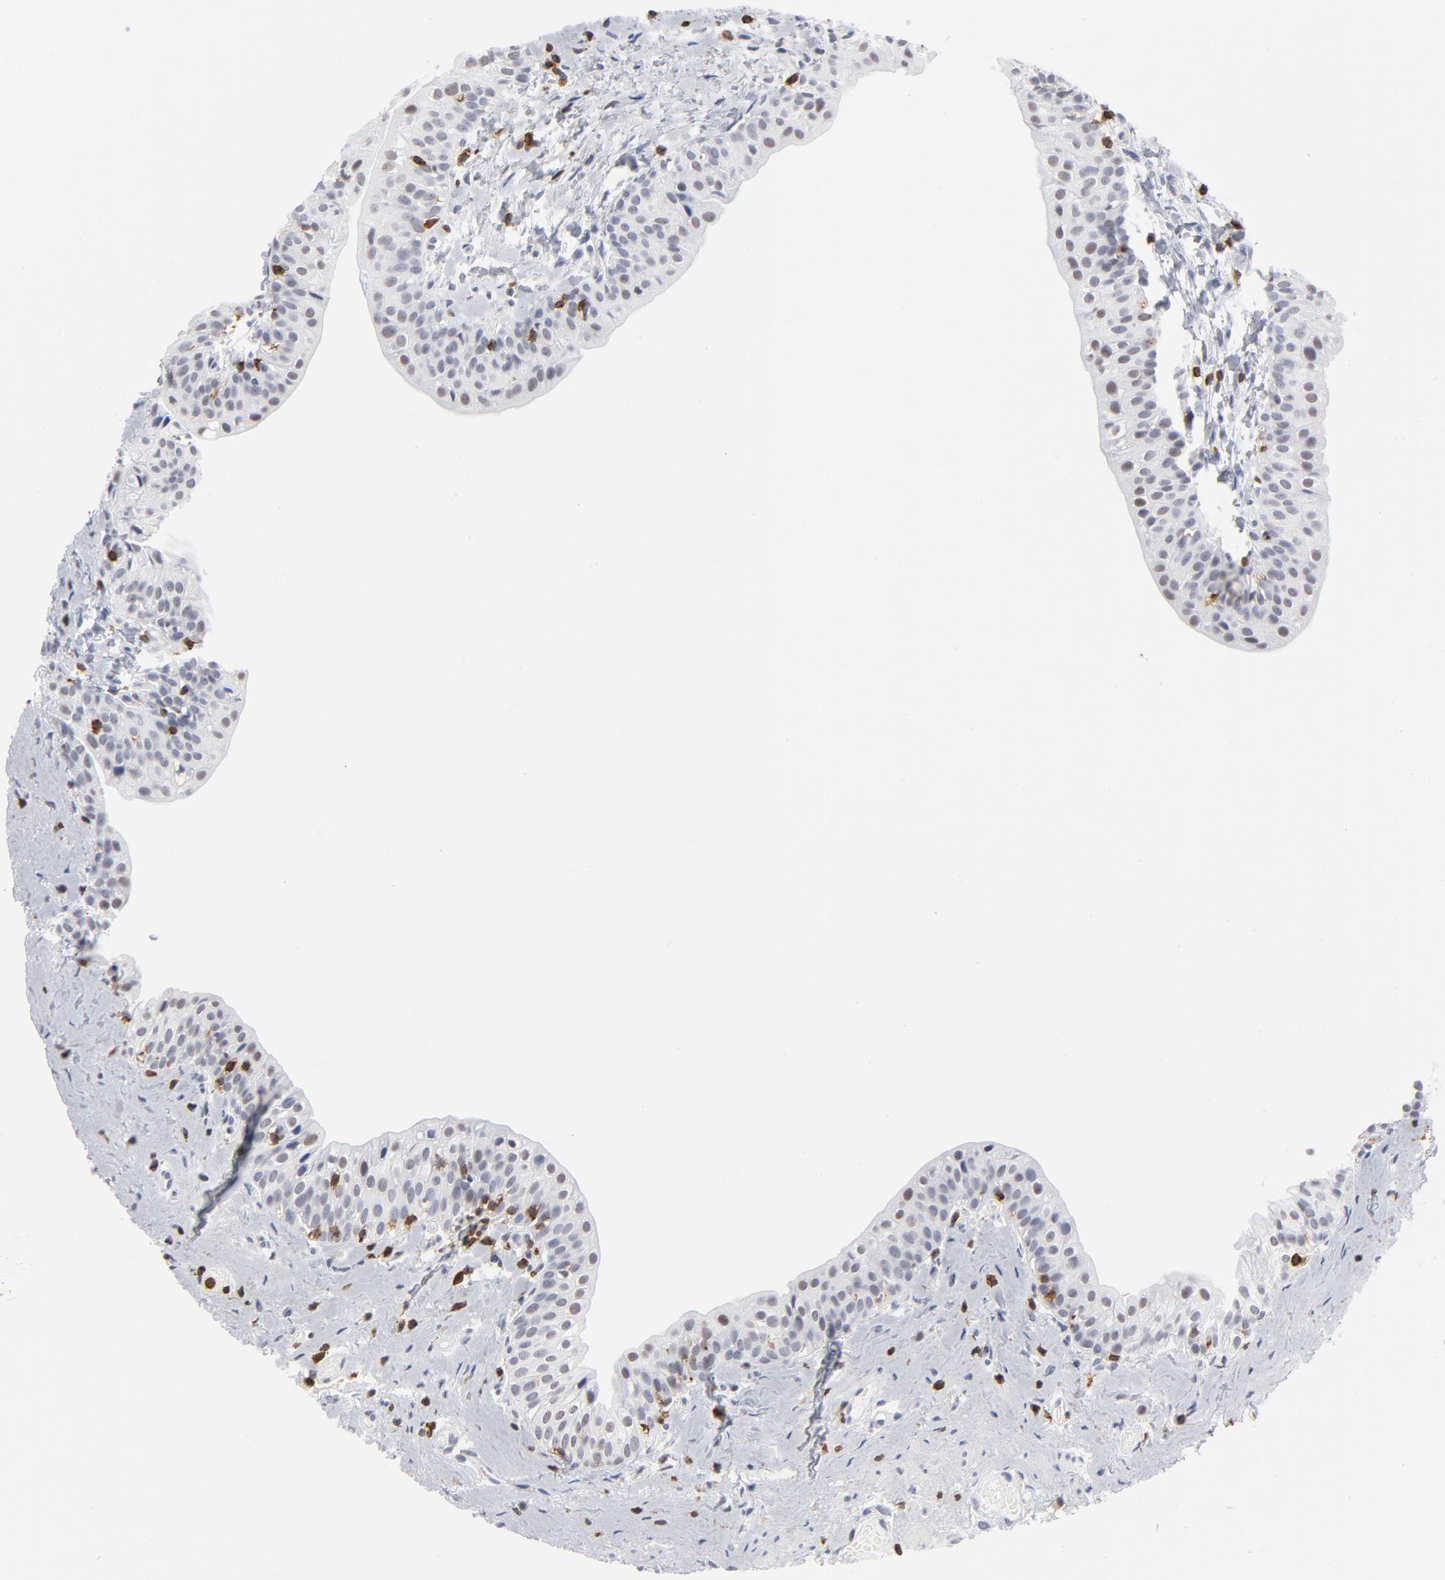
{"staining": {"intensity": "weak", "quantity": "<25%", "location": "nuclear"}, "tissue": "urinary bladder", "cell_type": "Urothelial cells", "image_type": "normal", "snomed": [{"axis": "morphology", "description": "Normal tissue, NOS"}, {"axis": "topography", "description": "Urinary bladder"}], "caption": "Immunohistochemical staining of benign human urinary bladder shows no significant positivity in urothelial cells.", "gene": "CD2", "patient": {"sex": "male", "age": 59}}